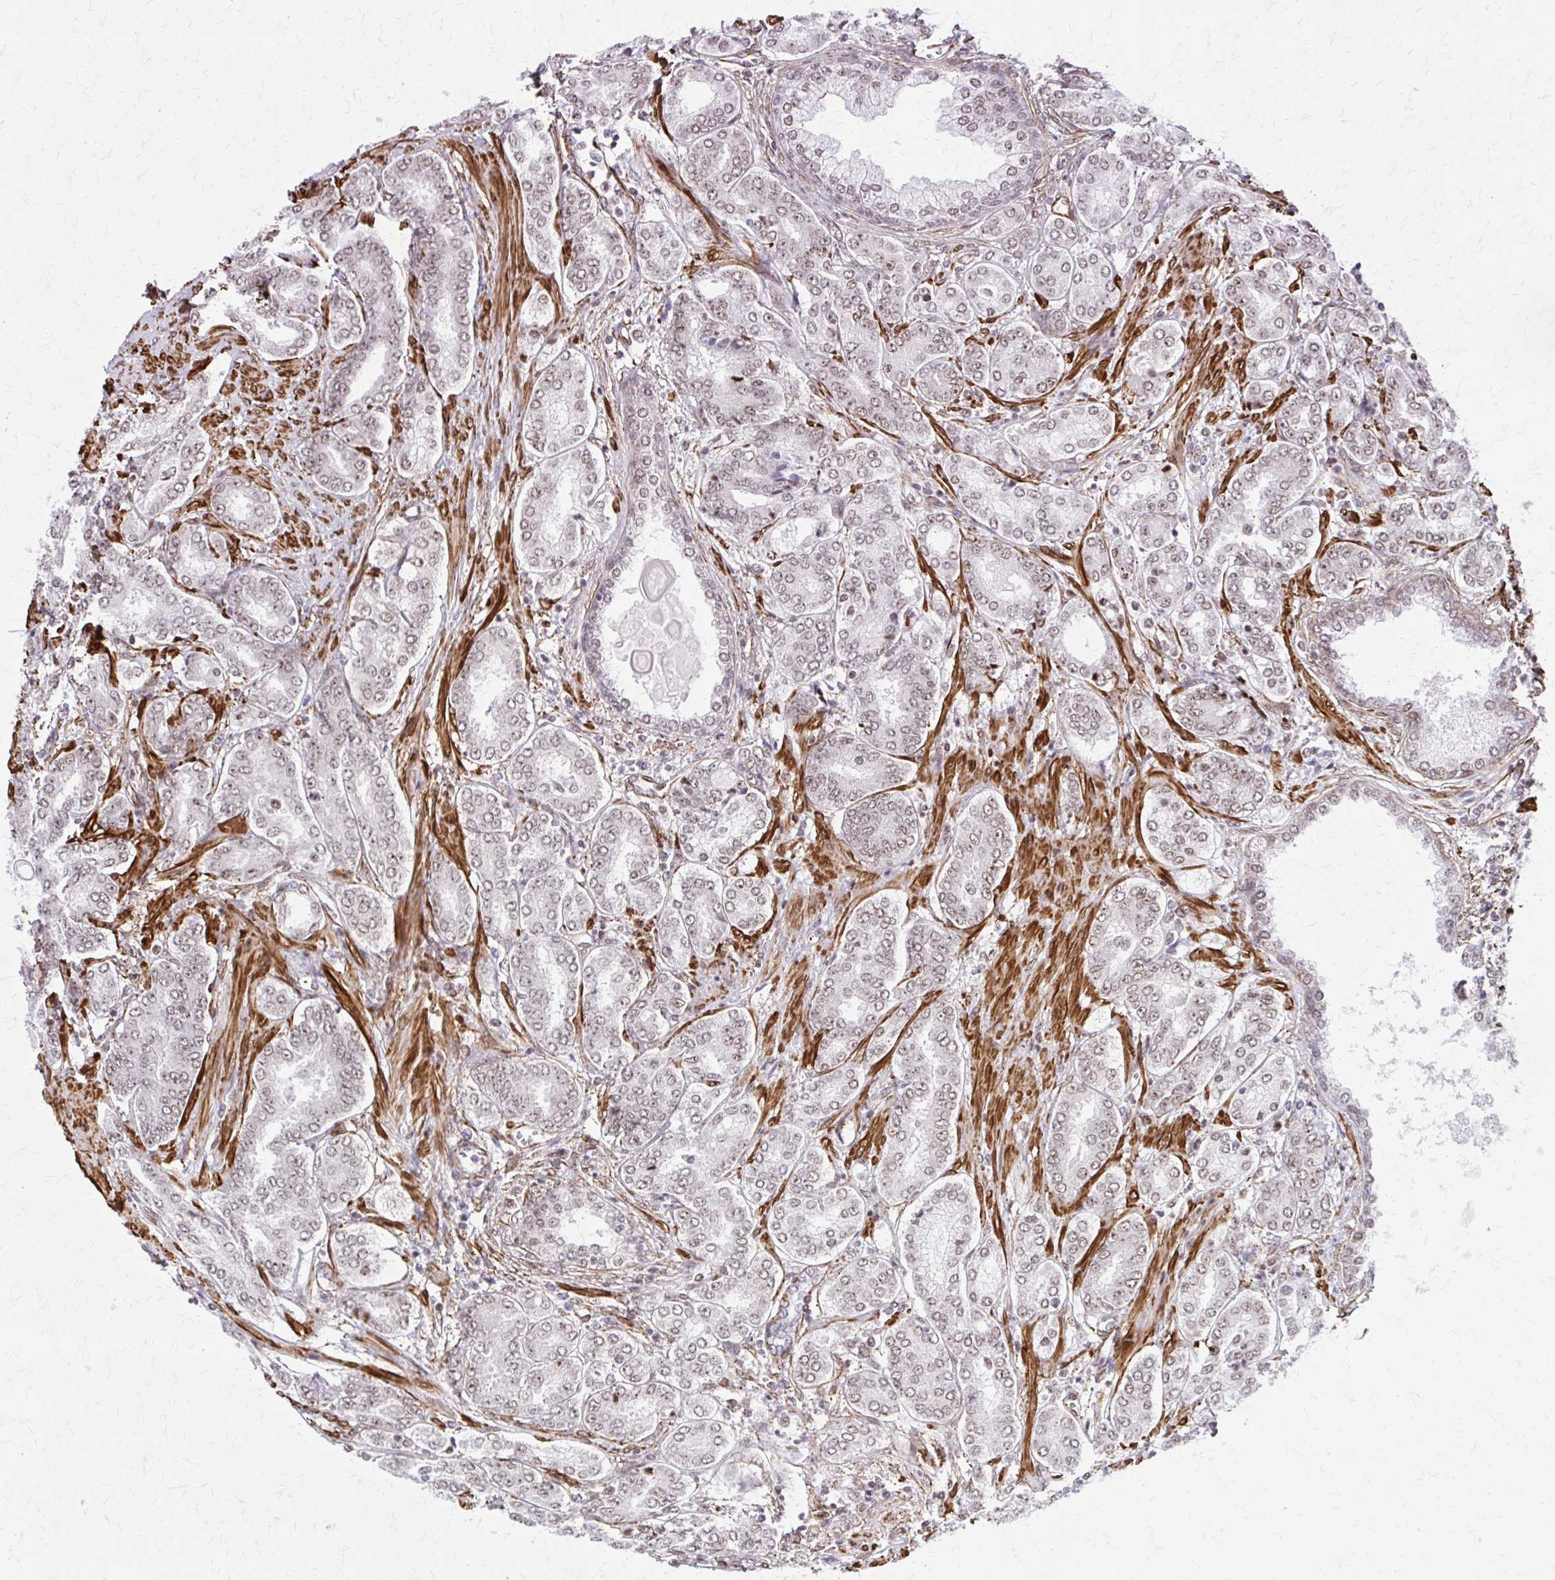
{"staining": {"intensity": "weak", "quantity": "25%-75%", "location": "nuclear"}, "tissue": "prostate cancer", "cell_type": "Tumor cells", "image_type": "cancer", "snomed": [{"axis": "morphology", "description": "Adenocarcinoma, High grade"}, {"axis": "topography", "description": "Prostate"}], "caption": "The image reveals a brown stain indicating the presence of a protein in the nuclear of tumor cells in prostate cancer (high-grade adenocarcinoma). The staining was performed using DAB (3,3'-diaminobenzidine) to visualize the protein expression in brown, while the nuclei were stained in blue with hematoxylin (Magnification: 20x).", "gene": "NRBF2", "patient": {"sex": "male", "age": 72}}